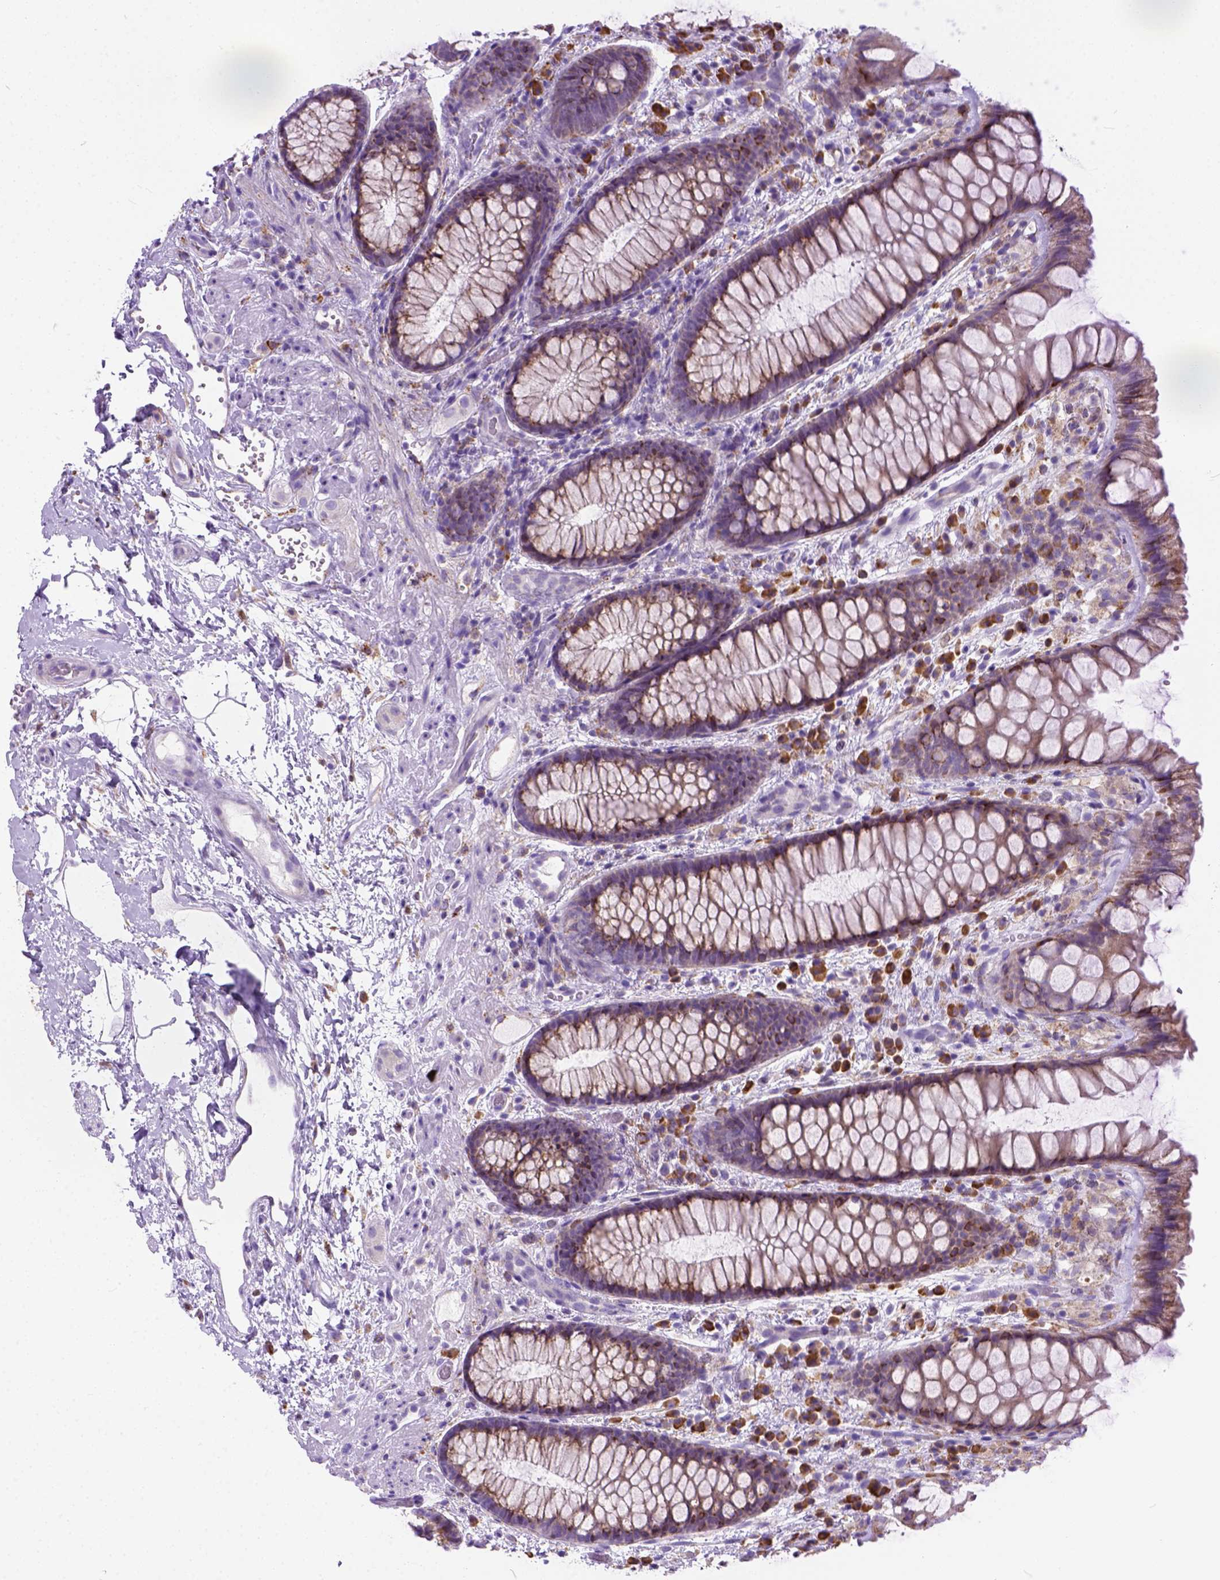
{"staining": {"intensity": "strong", "quantity": ">75%", "location": "cytoplasmic/membranous"}, "tissue": "rectum", "cell_type": "Glandular cells", "image_type": "normal", "snomed": [{"axis": "morphology", "description": "Normal tissue, NOS"}, {"axis": "topography", "description": "Rectum"}], "caption": "Protein analysis of unremarkable rectum exhibits strong cytoplasmic/membranous expression in approximately >75% of glandular cells. The staining was performed using DAB (3,3'-diaminobenzidine), with brown indicating positive protein expression. Nuclei are stained blue with hematoxylin.", "gene": "PLK4", "patient": {"sex": "female", "age": 62}}